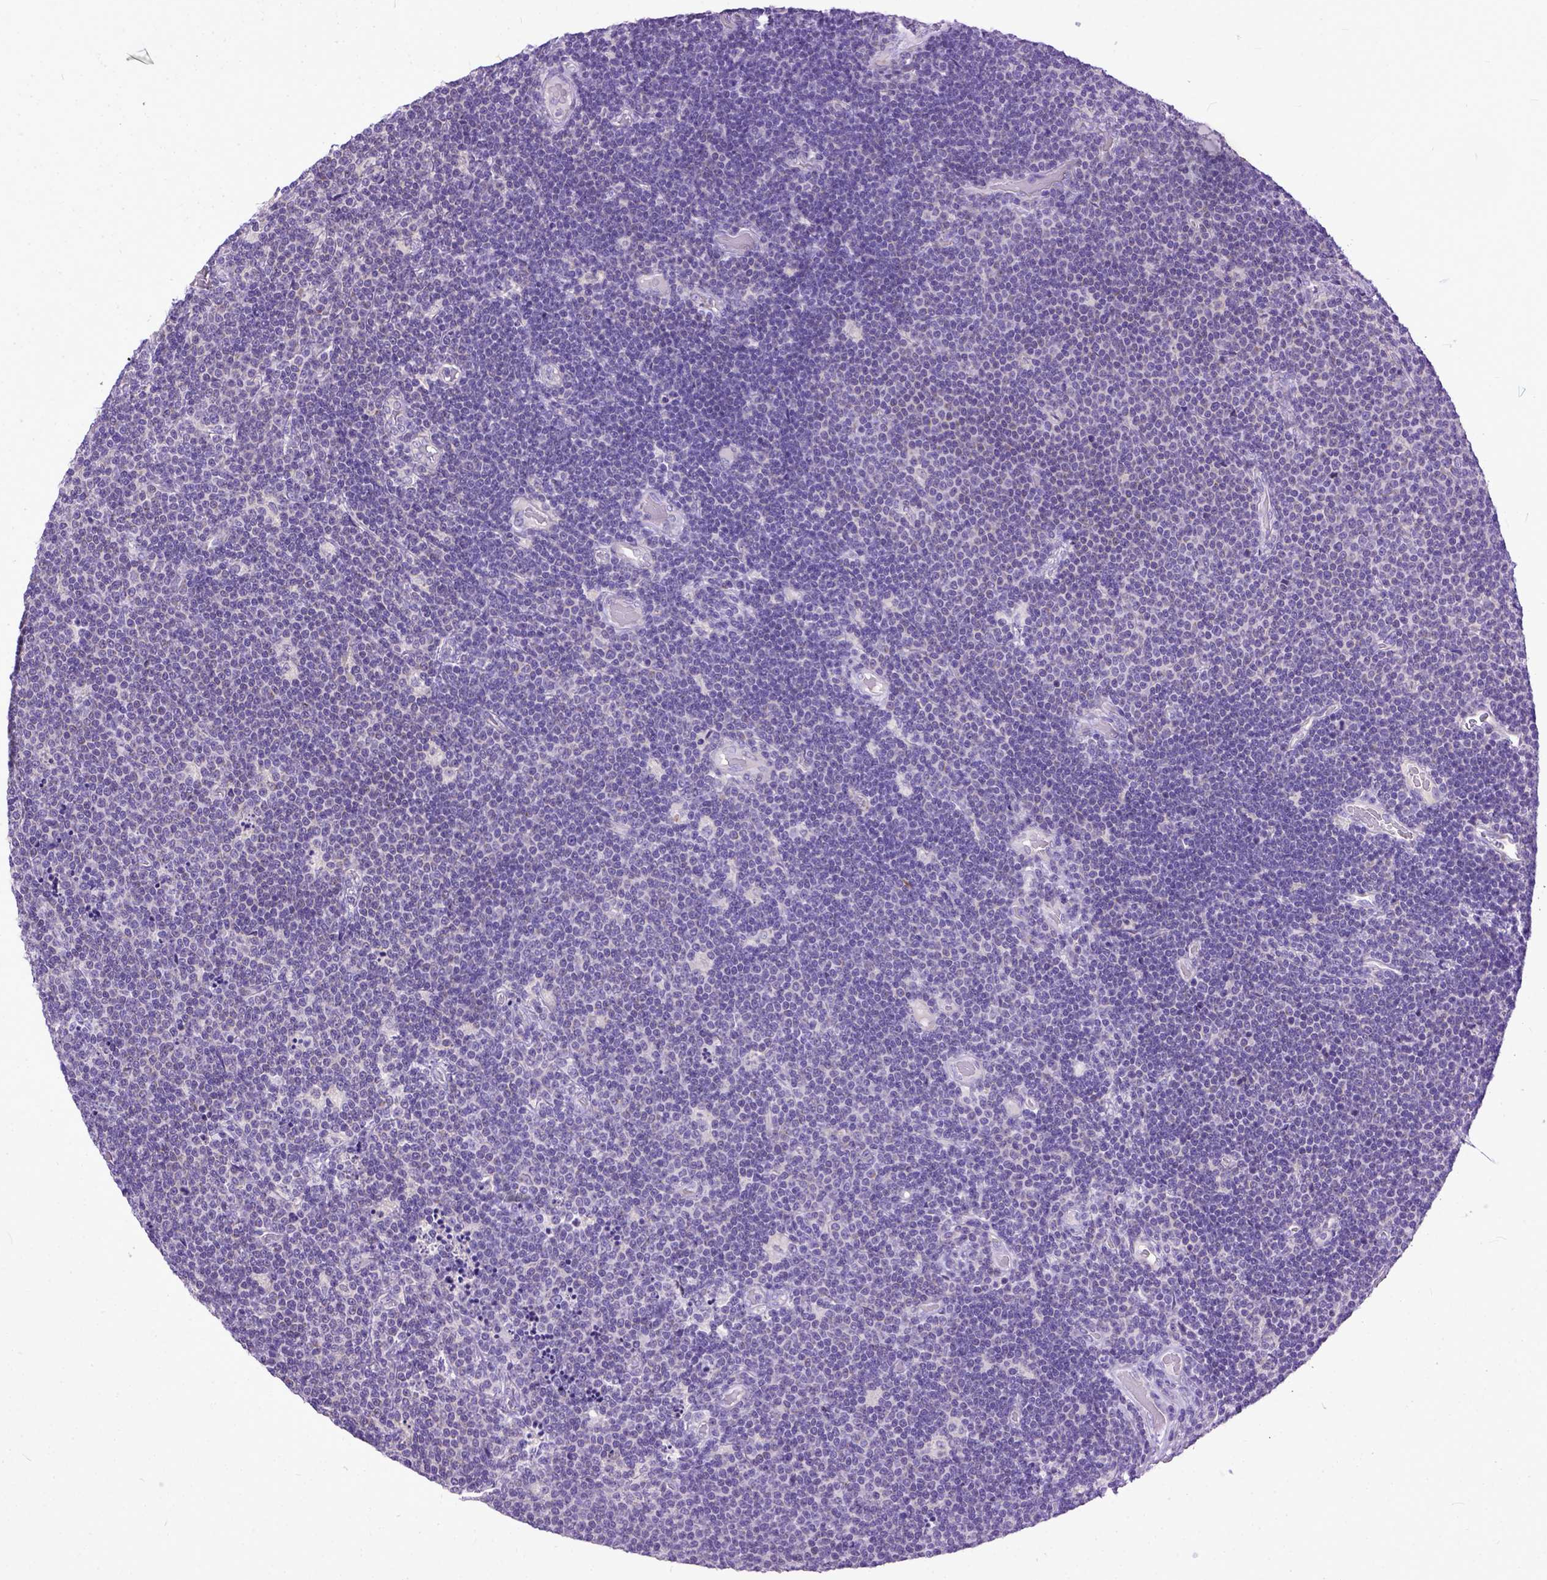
{"staining": {"intensity": "negative", "quantity": "none", "location": "none"}, "tissue": "lymphoma", "cell_type": "Tumor cells", "image_type": "cancer", "snomed": [{"axis": "morphology", "description": "Malignant lymphoma, non-Hodgkin's type, Low grade"}, {"axis": "topography", "description": "Brain"}], "caption": "This is an immunohistochemistry (IHC) histopathology image of human lymphoma. There is no staining in tumor cells.", "gene": "PLK5", "patient": {"sex": "female", "age": 66}}